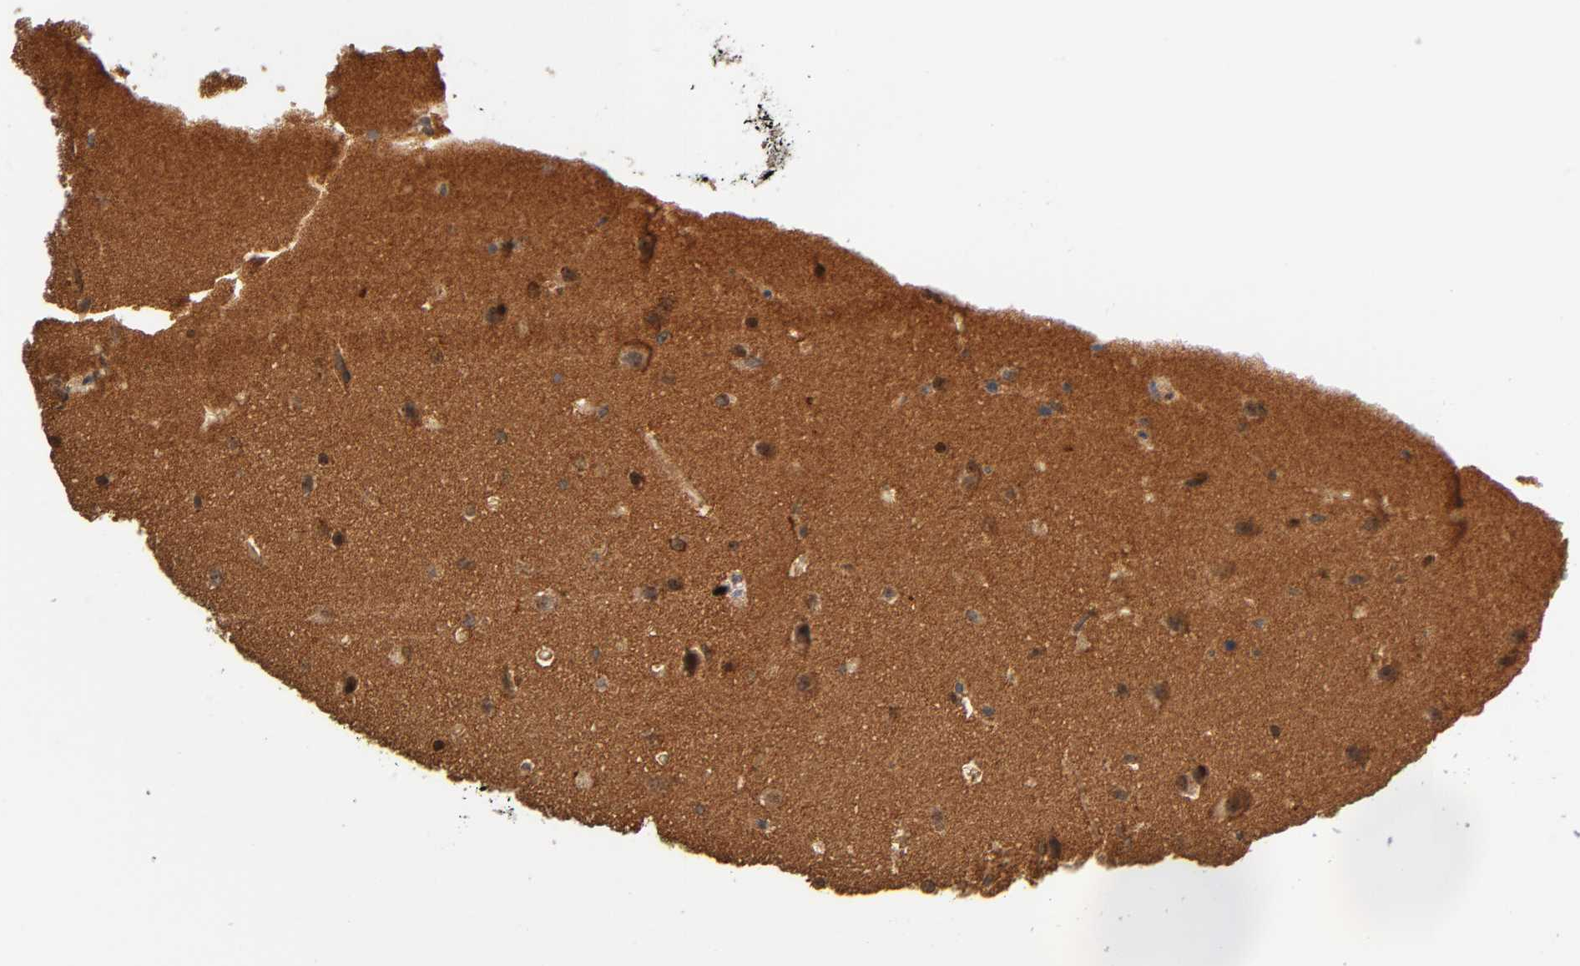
{"staining": {"intensity": "moderate", "quantity": ">75%", "location": "nuclear"}, "tissue": "glioma", "cell_type": "Tumor cells", "image_type": "cancer", "snomed": [{"axis": "morphology", "description": "Glioma, malignant, Low grade"}, {"axis": "topography", "description": "Cerebral cortex"}], "caption": "Tumor cells reveal moderate nuclear positivity in approximately >75% of cells in malignant glioma (low-grade).", "gene": "PAFAH1B1", "patient": {"sex": "female", "age": 47}}